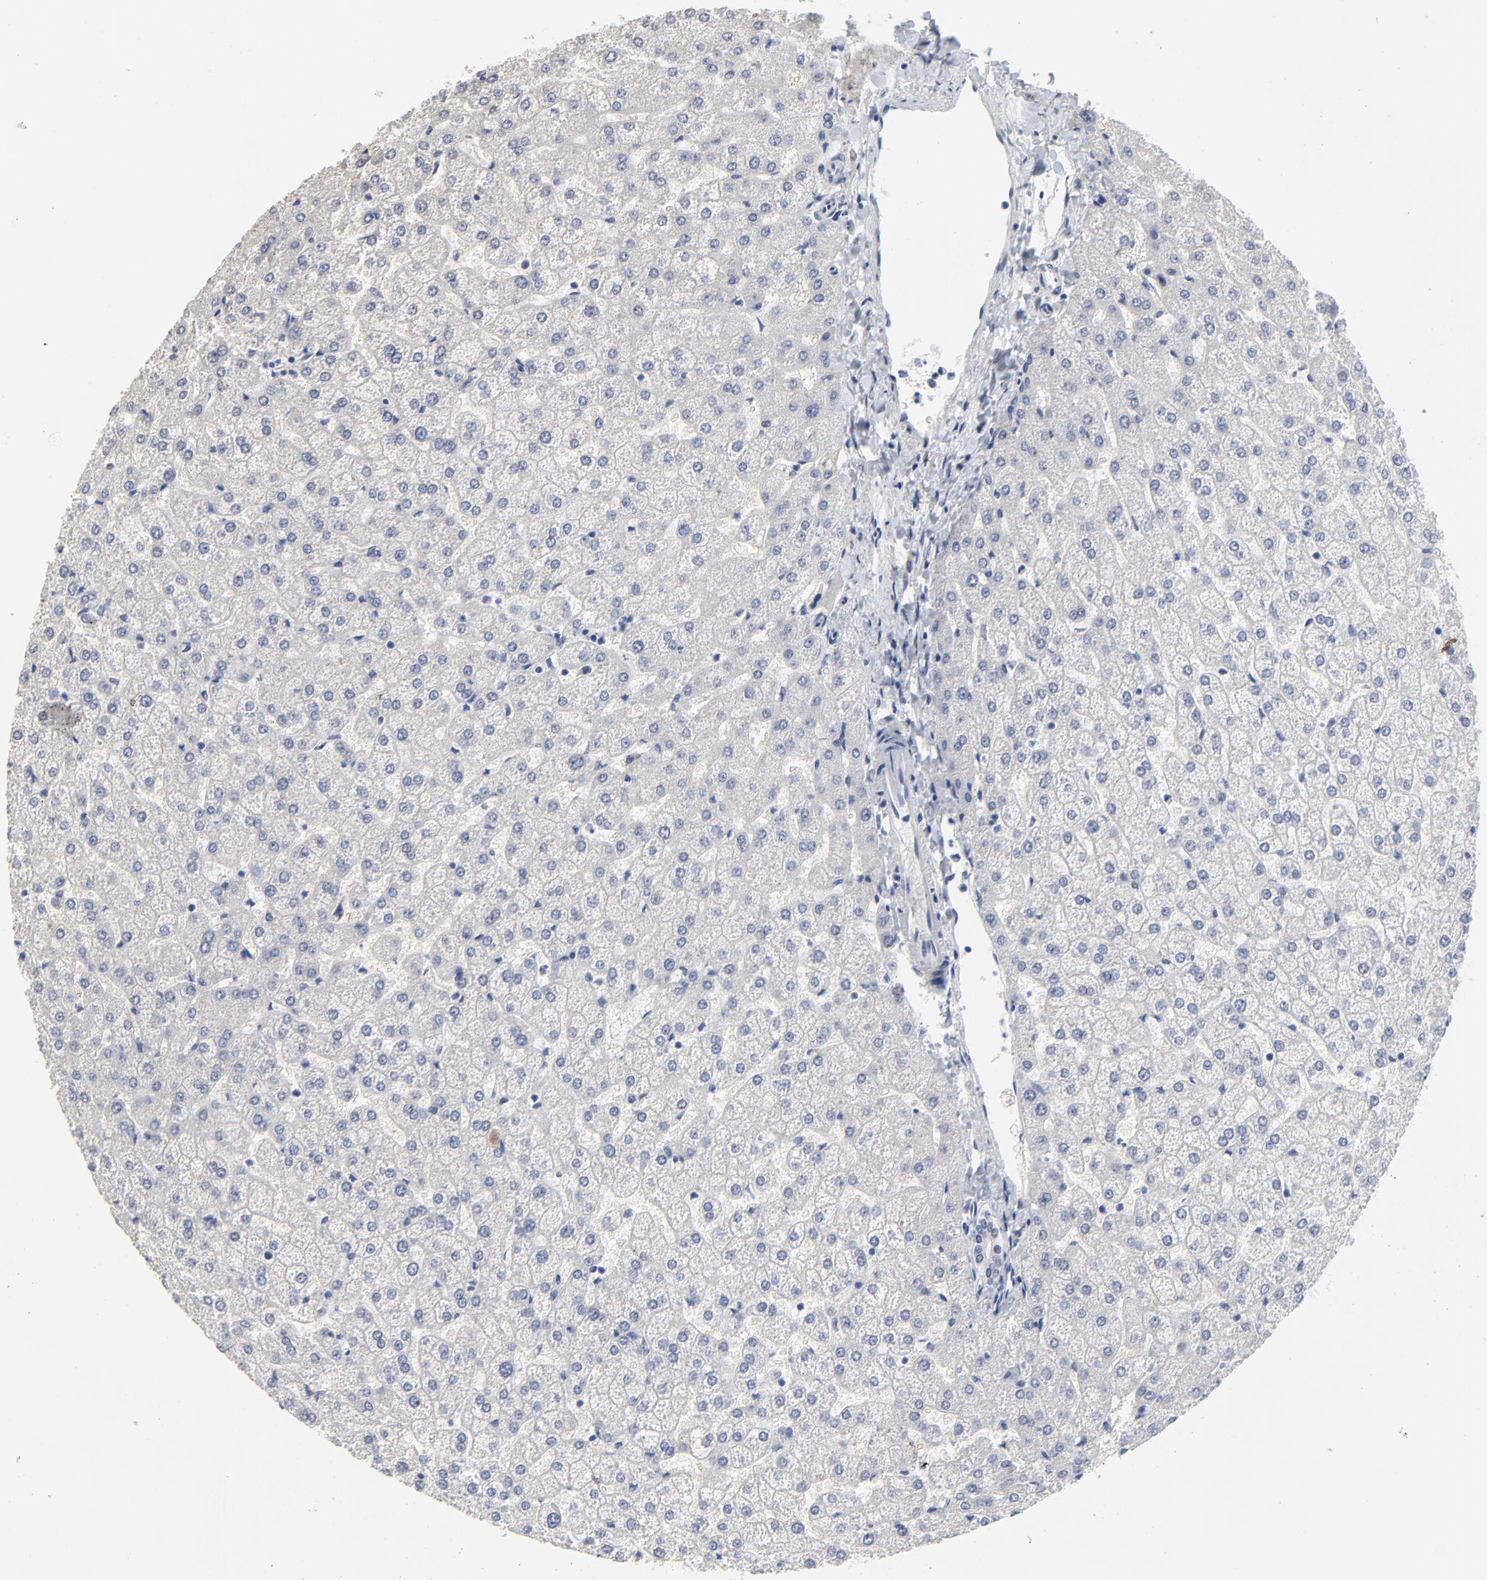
{"staining": {"intensity": "negative", "quantity": "none", "location": "none"}, "tissue": "liver", "cell_type": "Cholangiocytes", "image_type": "normal", "snomed": [{"axis": "morphology", "description": "Normal tissue, NOS"}, {"axis": "topography", "description": "Liver"}], "caption": "This is an immunohistochemistry (IHC) image of unremarkable human liver. There is no staining in cholangiocytes.", "gene": "NLGN3", "patient": {"sex": "female", "age": 32}}